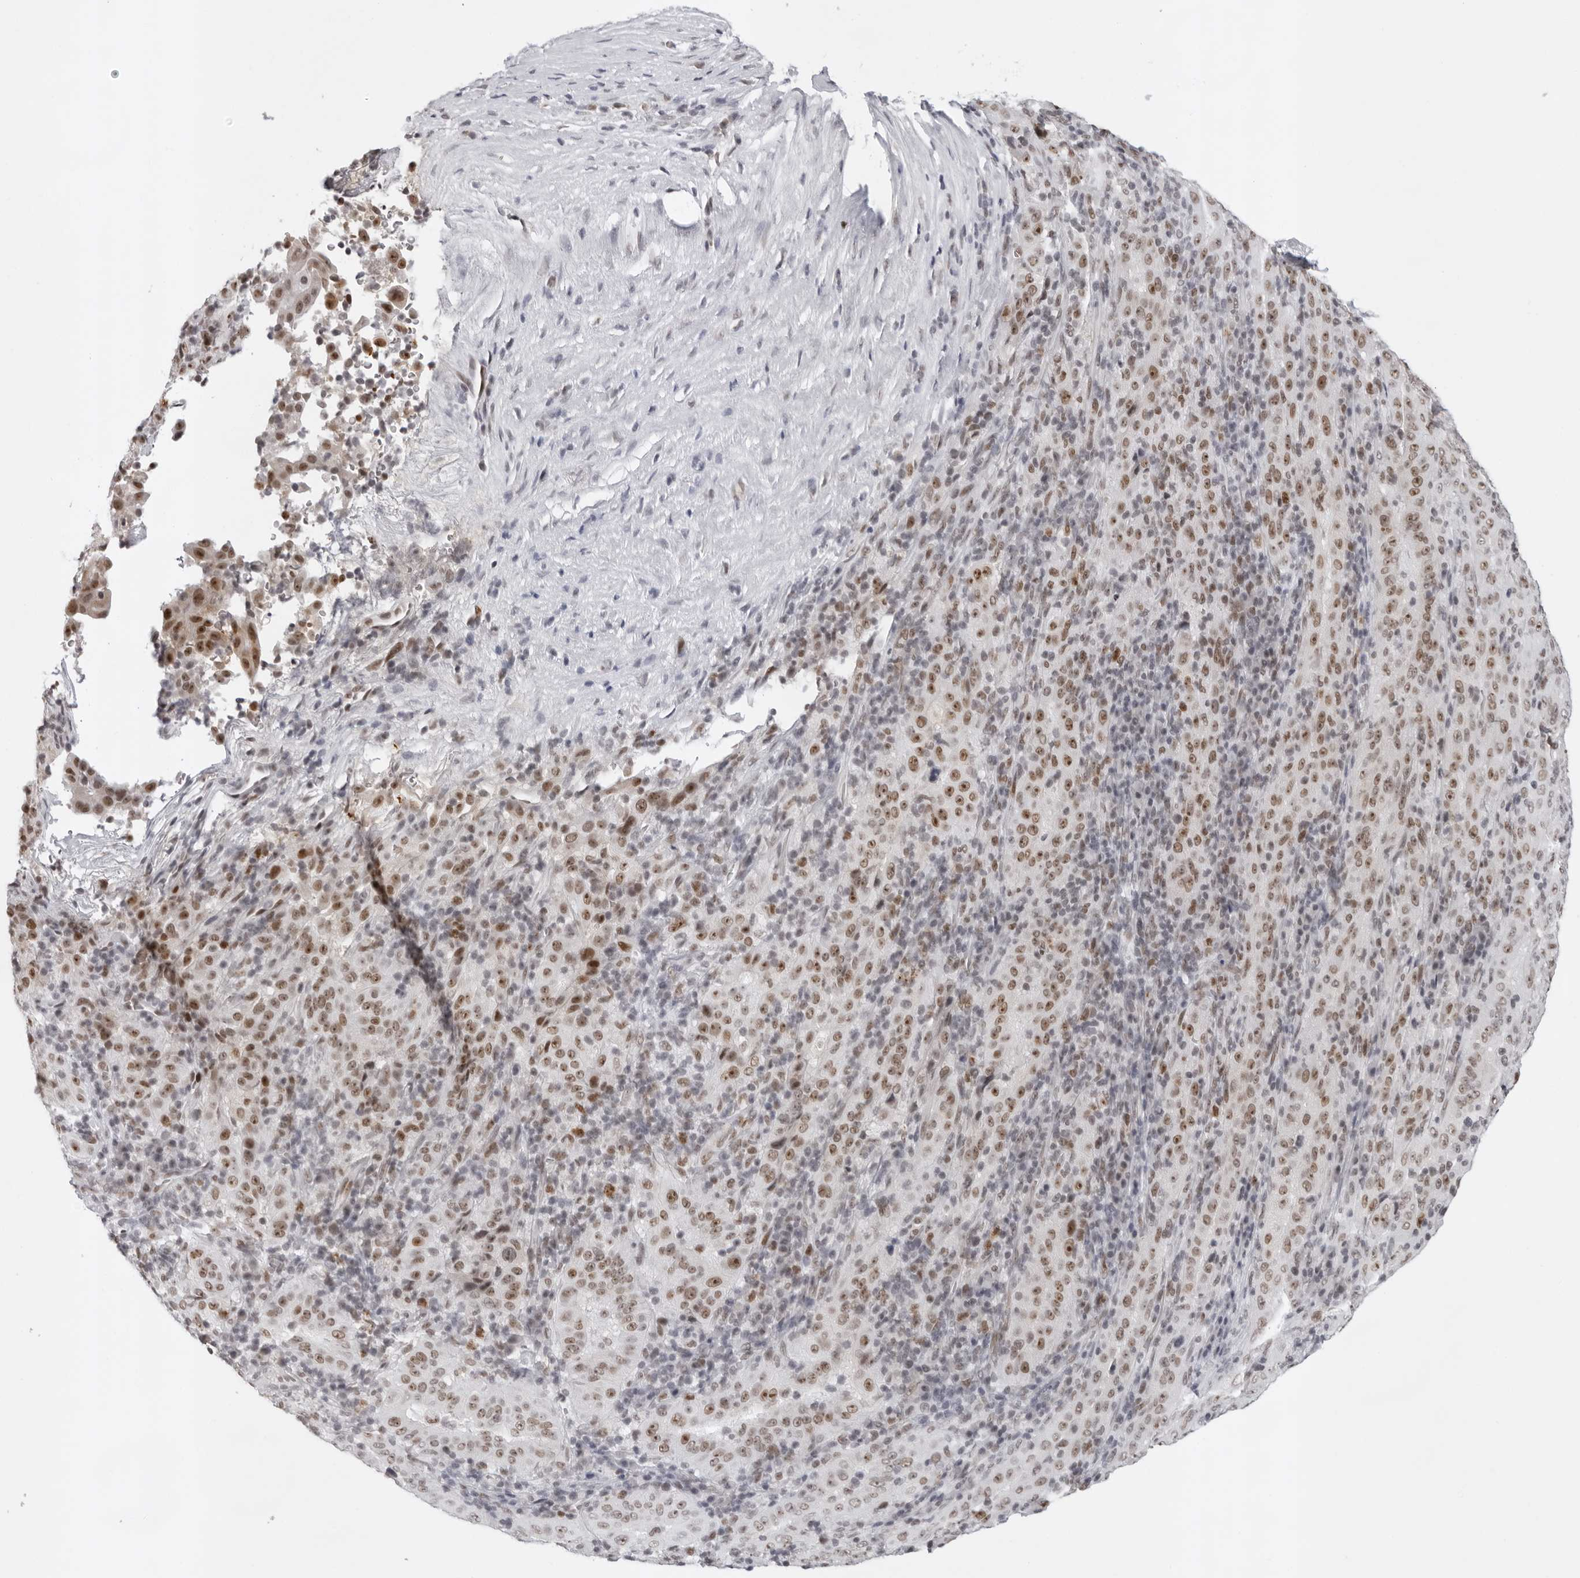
{"staining": {"intensity": "moderate", "quantity": ">75%", "location": "nuclear"}, "tissue": "pancreatic cancer", "cell_type": "Tumor cells", "image_type": "cancer", "snomed": [{"axis": "morphology", "description": "Adenocarcinoma, NOS"}, {"axis": "topography", "description": "Pancreas"}], "caption": "IHC histopathology image of pancreatic cancer stained for a protein (brown), which displays medium levels of moderate nuclear positivity in approximately >75% of tumor cells.", "gene": "USP1", "patient": {"sex": "male", "age": 63}}